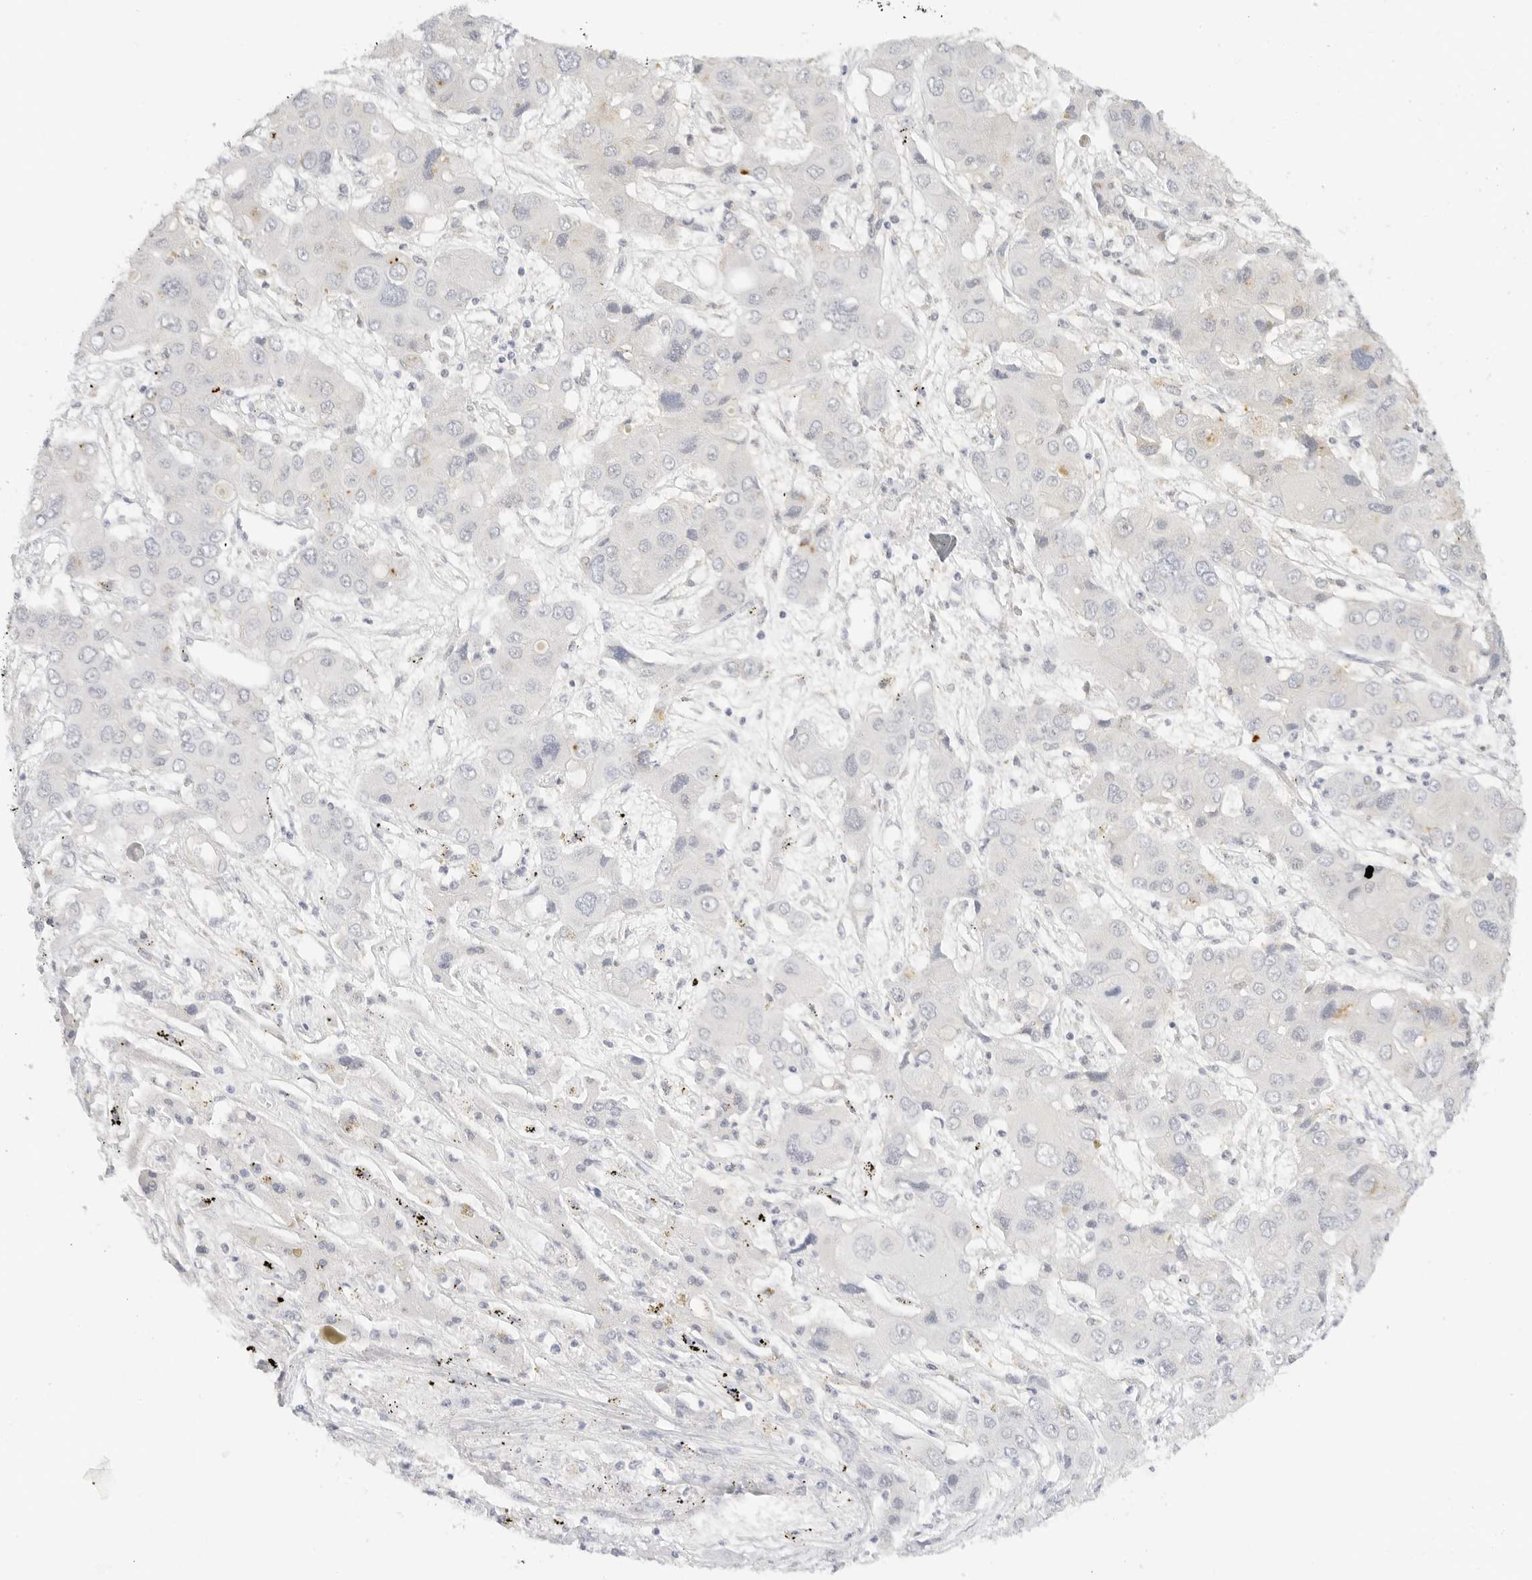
{"staining": {"intensity": "negative", "quantity": "none", "location": "none"}, "tissue": "liver cancer", "cell_type": "Tumor cells", "image_type": "cancer", "snomed": [{"axis": "morphology", "description": "Cholangiocarcinoma"}, {"axis": "topography", "description": "Liver"}], "caption": "DAB immunohistochemical staining of liver cancer (cholangiocarcinoma) demonstrates no significant positivity in tumor cells. Brightfield microscopy of IHC stained with DAB (brown) and hematoxylin (blue), captured at high magnification.", "gene": "PCDH19", "patient": {"sex": "male", "age": 67}}